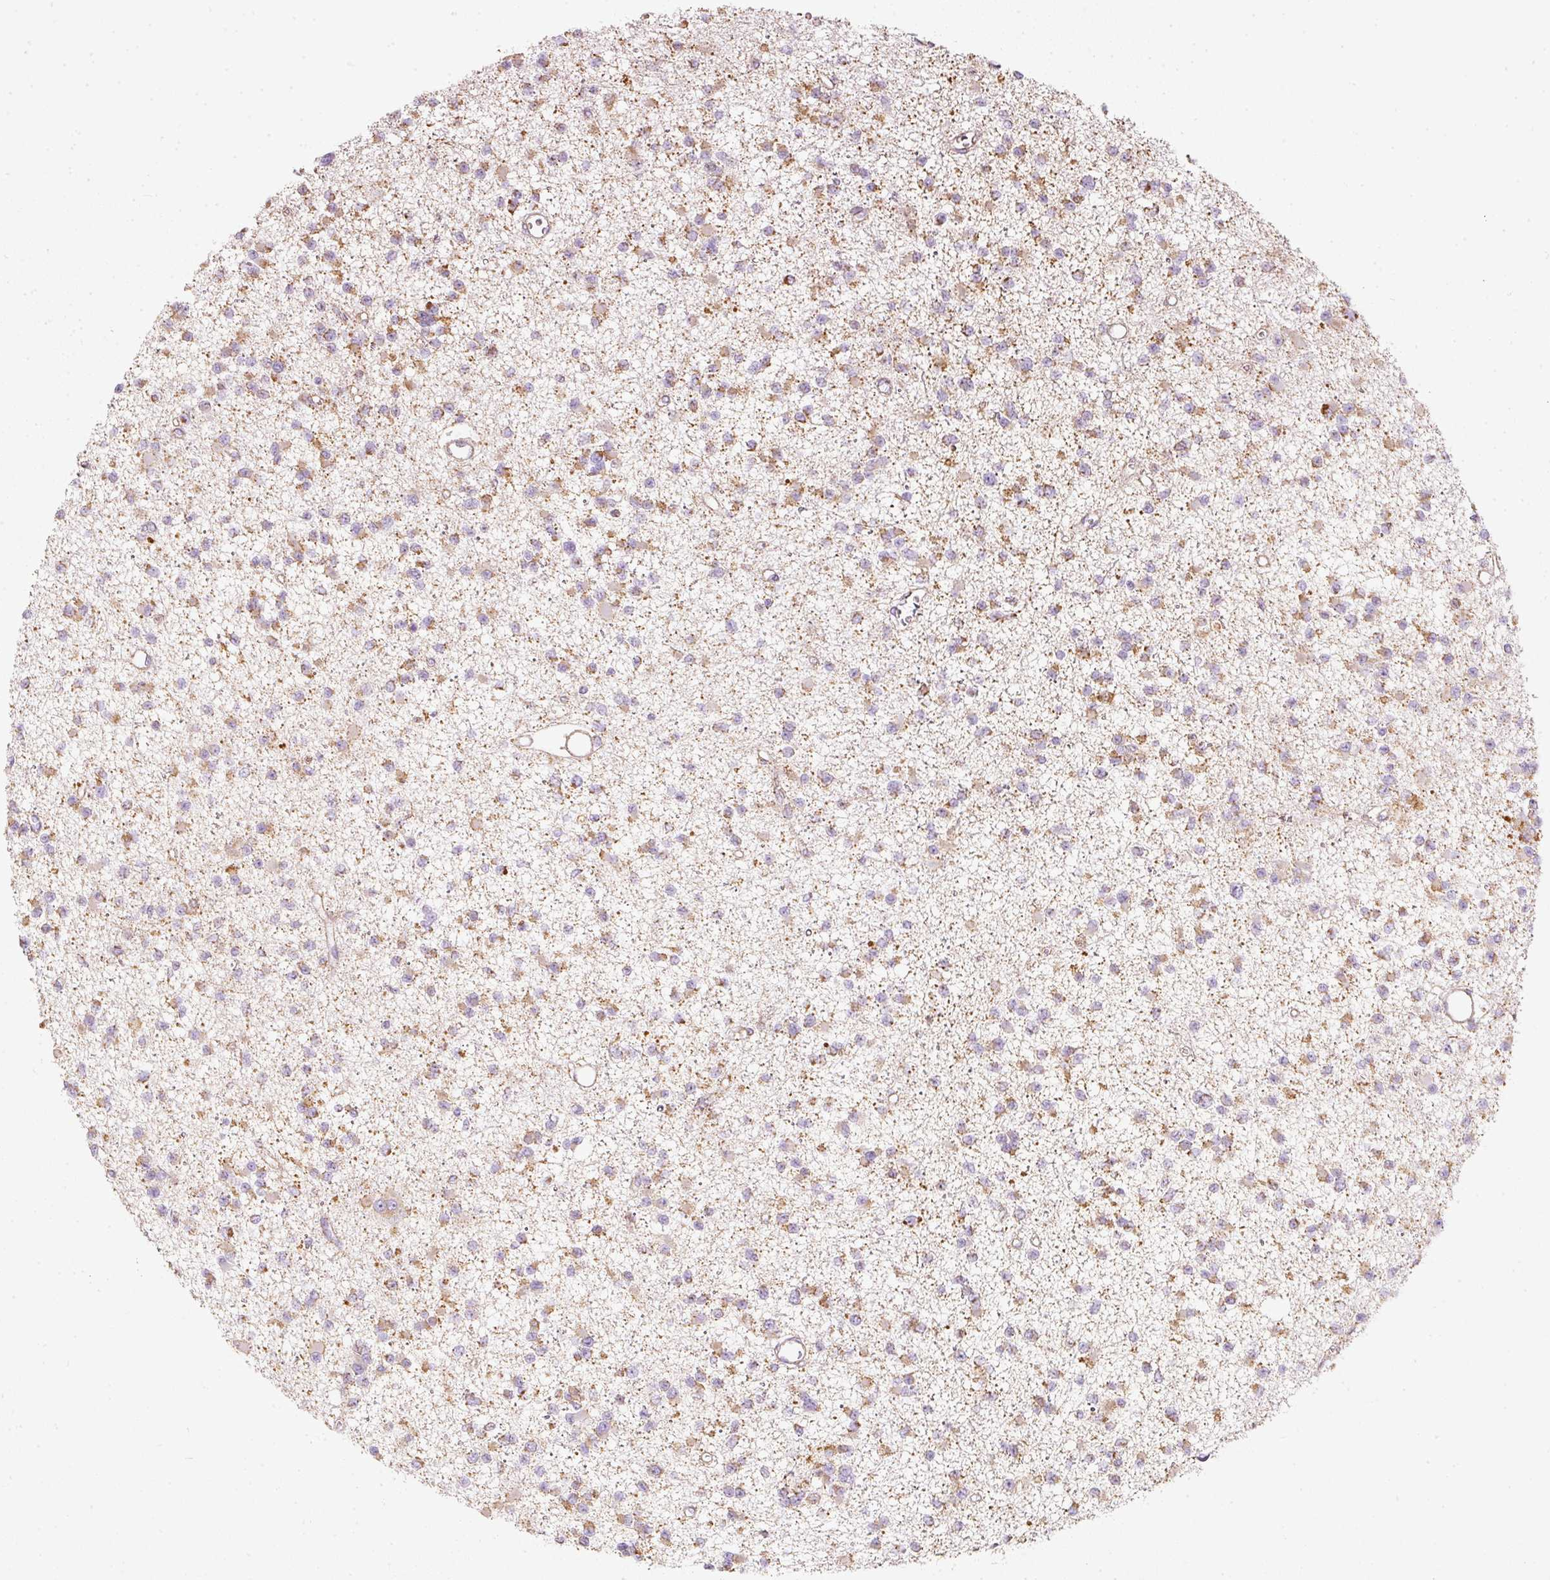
{"staining": {"intensity": "moderate", "quantity": "25%-75%", "location": "cytoplasmic/membranous"}, "tissue": "glioma", "cell_type": "Tumor cells", "image_type": "cancer", "snomed": [{"axis": "morphology", "description": "Glioma, malignant, Low grade"}, {"axis": "topography", "description": "Brain"}], "caption": "High-power microscopy captured an IHC histopathology image of glioma, revealing moderate cytoplasmic/membranous expression in approximately 25%-75% of tumor cells.", "gene": "DUT", "patient": {"sex": "female", "age": 22}}